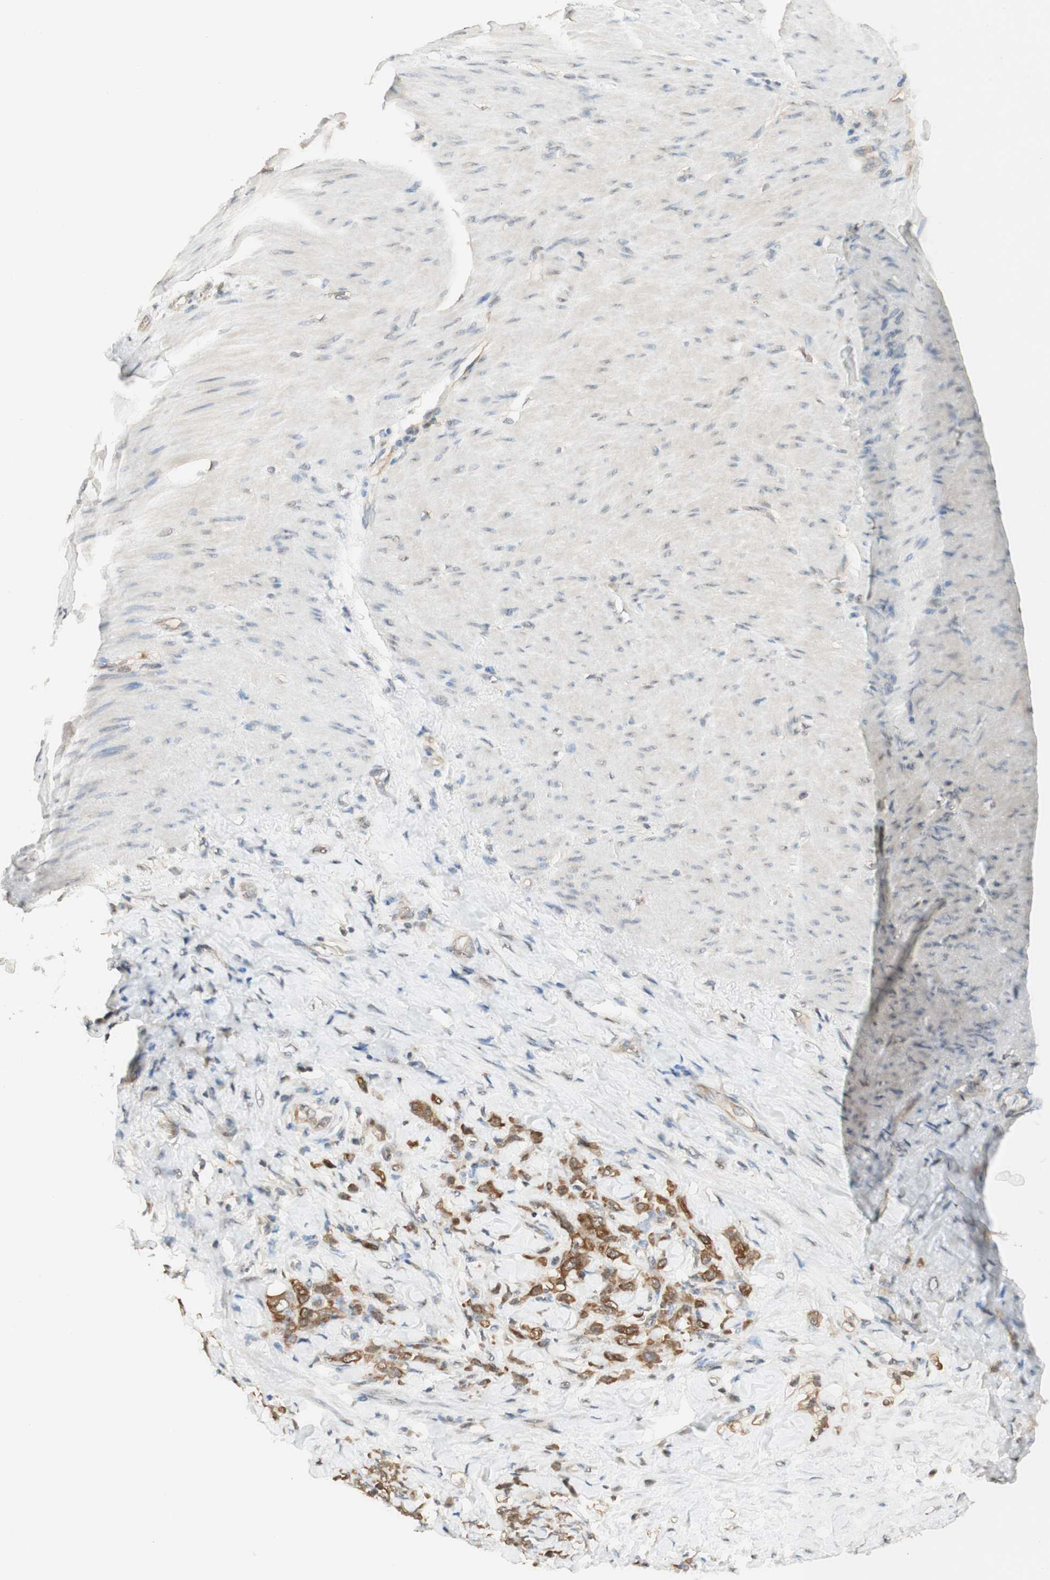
{"staining": {"intensity": "moderate", "quantity": ">75%", "location": "cytoplasmic/membranous"}, "tissue": "stomach cancer", "cell_type": "Tumor cells", "image_type": "cancer", "snomed": [{"axis": "morphology", "description": "Adenocarcinoma, NOS"}, {"axis": "topography", "description": "Stomach"}], "caption": "Brown immunohistochemical staining in stomach cancer reveals moderate cytoplasmic/membranous staining in about >75% of tumor cells.", "gene": "SPINT2", "patient": {"sex": "male", "age": 82}}